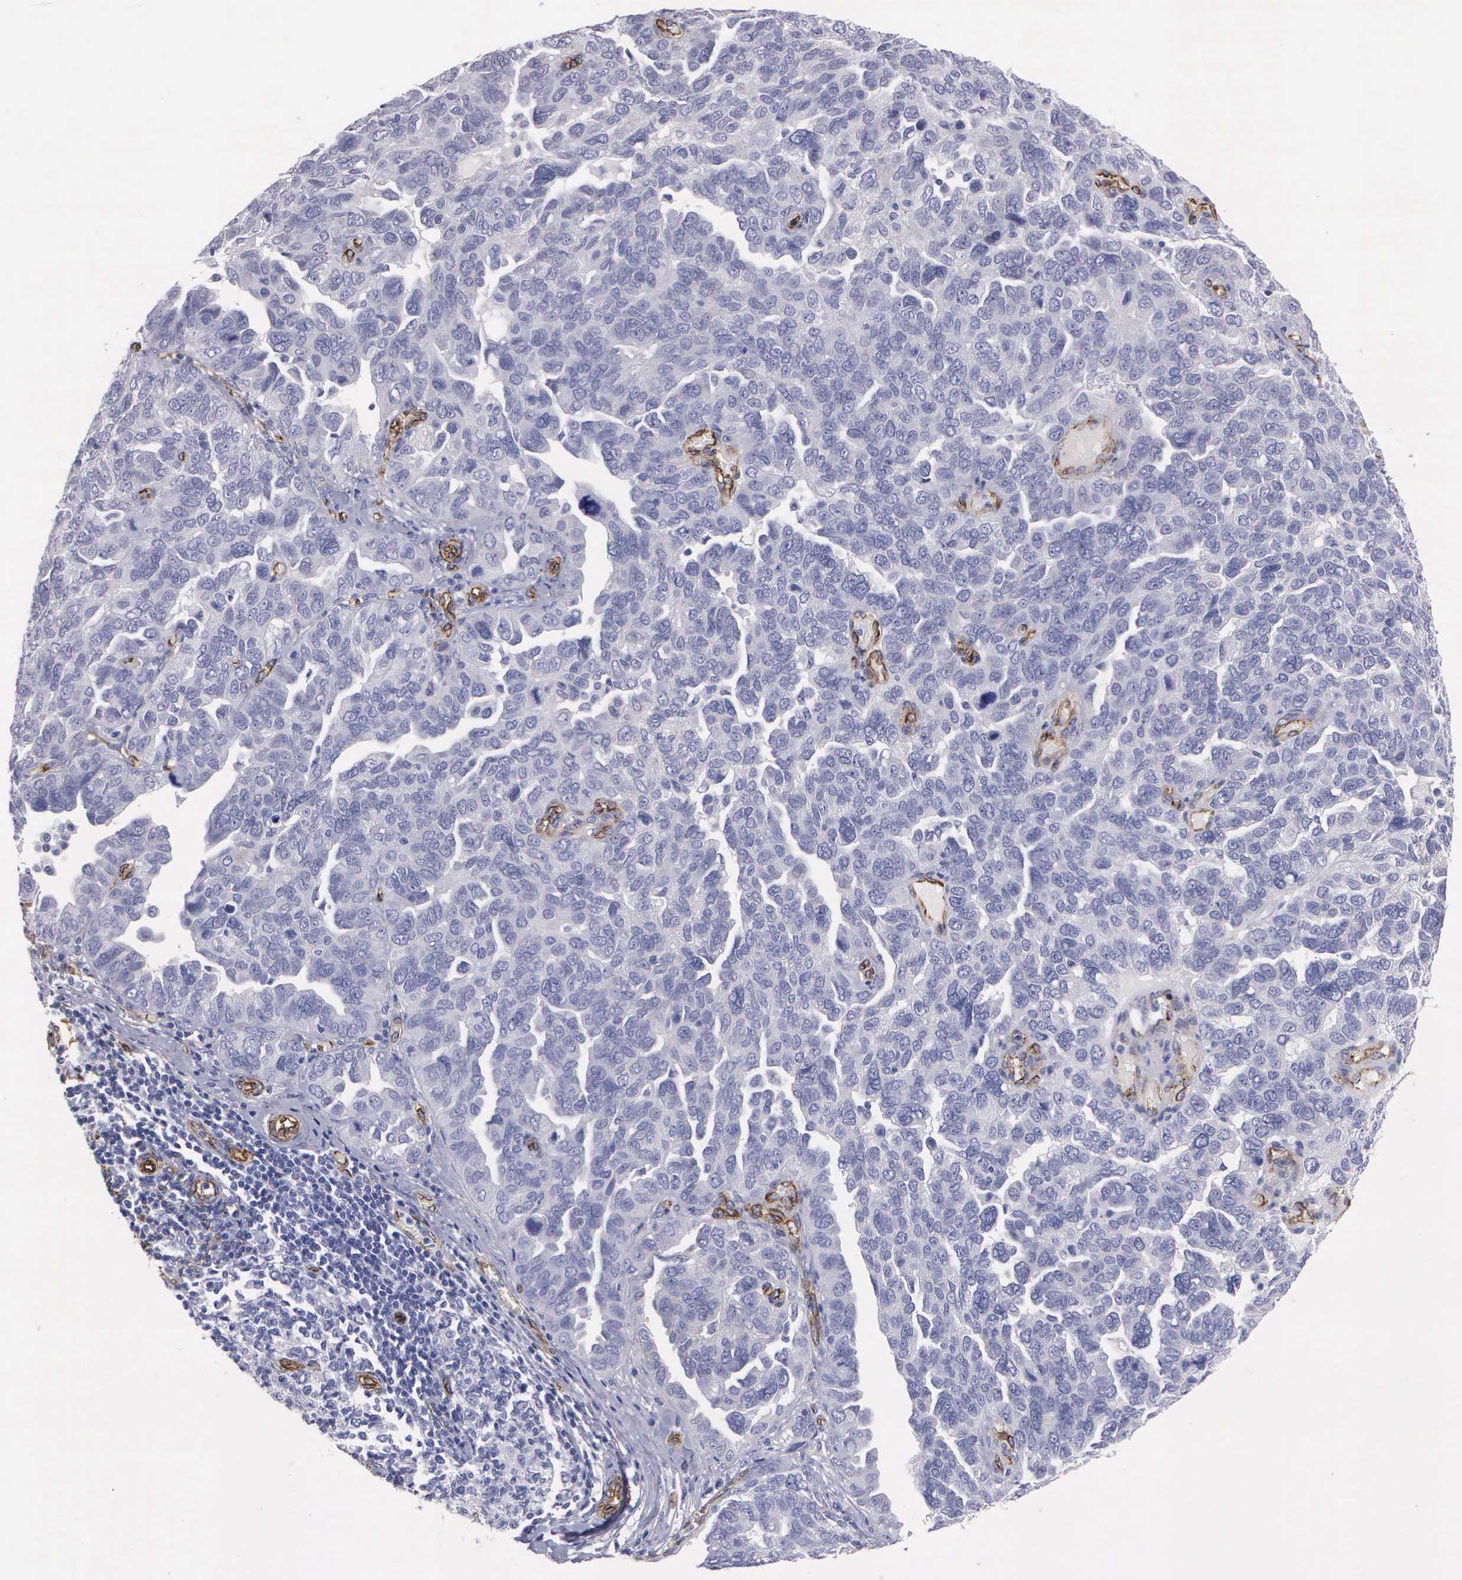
{"staining": {"intensity": "negative", "quantity": "none", "location": "none"}, "tissue": "ovarian cancer", "cell_type": "Tumor cells", "image_type": "cancer", "snomed": [{"axis": "morphology", "description": "Cystadenocarcinoma, serous, NOS"}, {"axis": "topography", "description": "Ovary"}], "caption": "This is an immunohistochemistry (IHC) photomicrograph of ovarian serous cystadenocarcinoma. There is no expression in tumor cells.", "gene": "MAGEB10", "patient": {"sex": "female", "age": 64}}